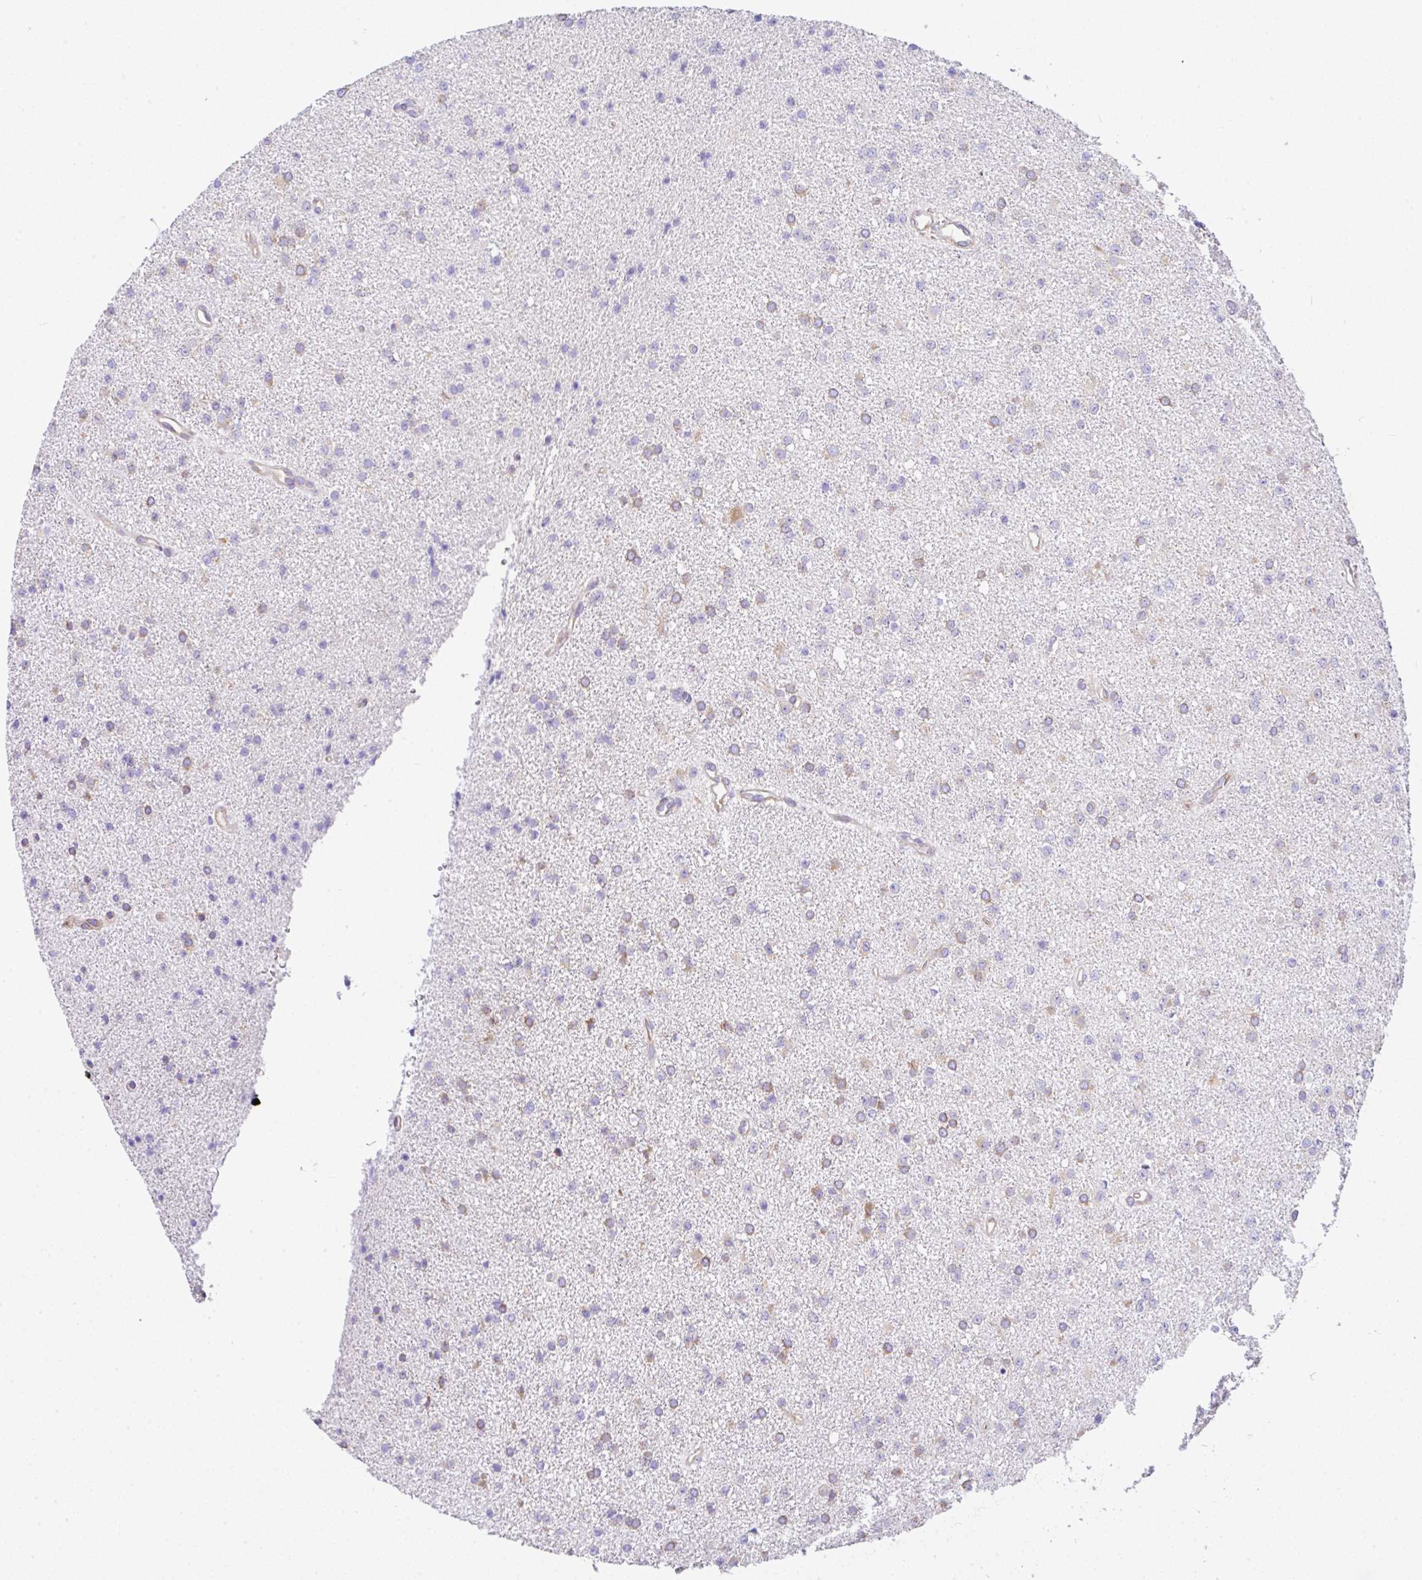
{"staining": {"intensity": "weak", "quantity": "<25%", "location": "cytoplasmic/membranous"}, "tissue": "glioma", "cell_type": "Tumor cells", "image_type": "cancer", "snomed": [{"axis": "morphology", "description": "Glioma, malignant, Low grade"}, {"axis": "topography", "description": "Brain"}], "caption": "Immunohistochemistry image of neoplastic tissue: glioma stained with DAB (3,3'-diaminobenzidine) reveals no significant protein expression in tumor cells.", "gene": "GFPT2", "patient": {"sex": "female", "age": 34}}